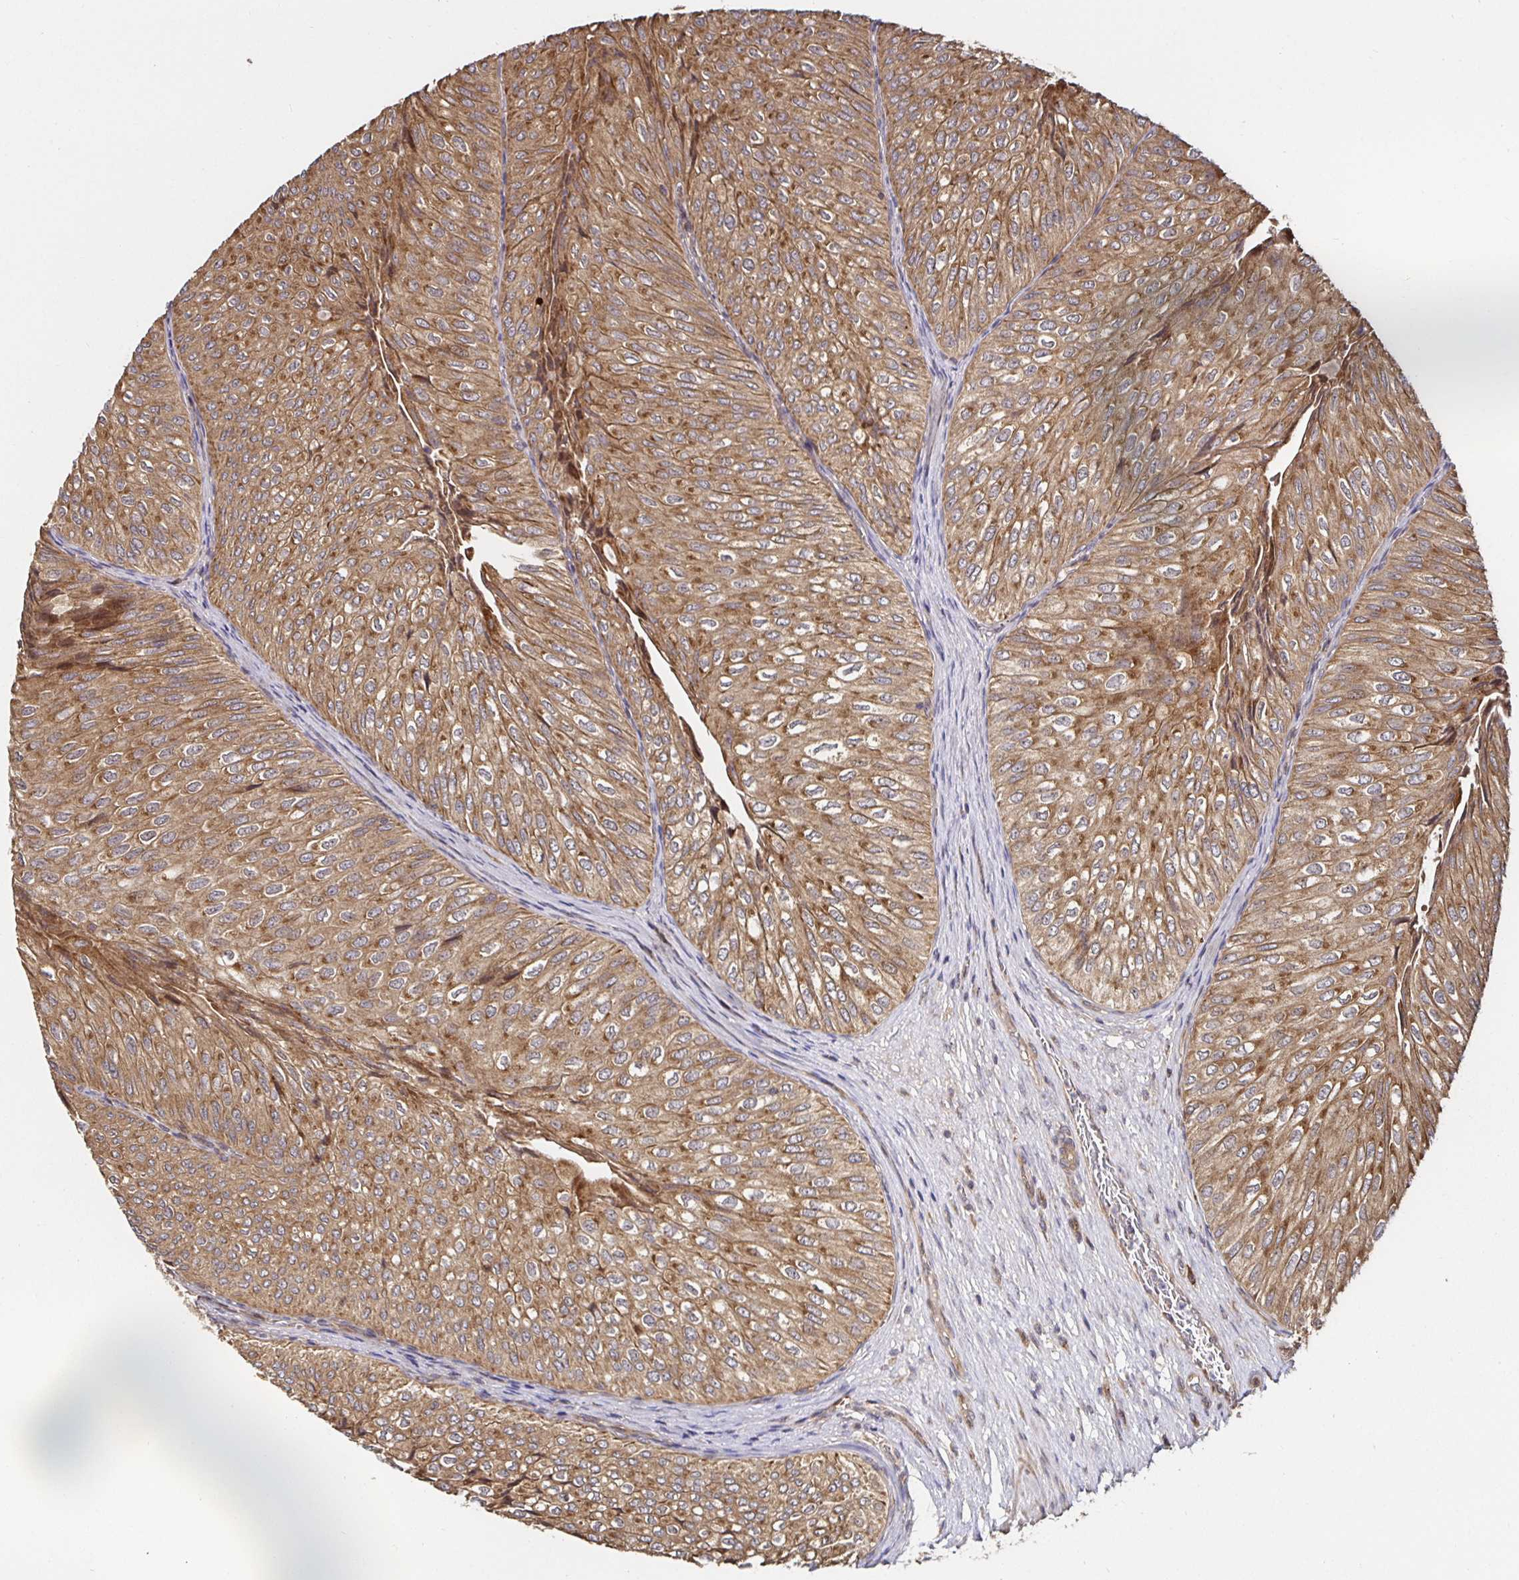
{"staining": {"intensity": "moderate", "quantity": ">75%", "location": "cytoplasmic/membranous"}, "tissue": "urothelial cancer", "cell_type": "Tumor cells", "image_type": "cancer", "snomed": [{"axis": "morphology", "description": "Urothelial carcinoma, NOS"}, {"axis": "topography", "description": "Urinary bladder"}], "caption": "A high-resolution histopathology image shows IHC staining of transitional cell carcinoma, which exhibits moderate cytoplasmic/membranous staining in about >75% of tumor cells.", "gene": "MLST8", "patient": {"sex": "male", "age": 62}}